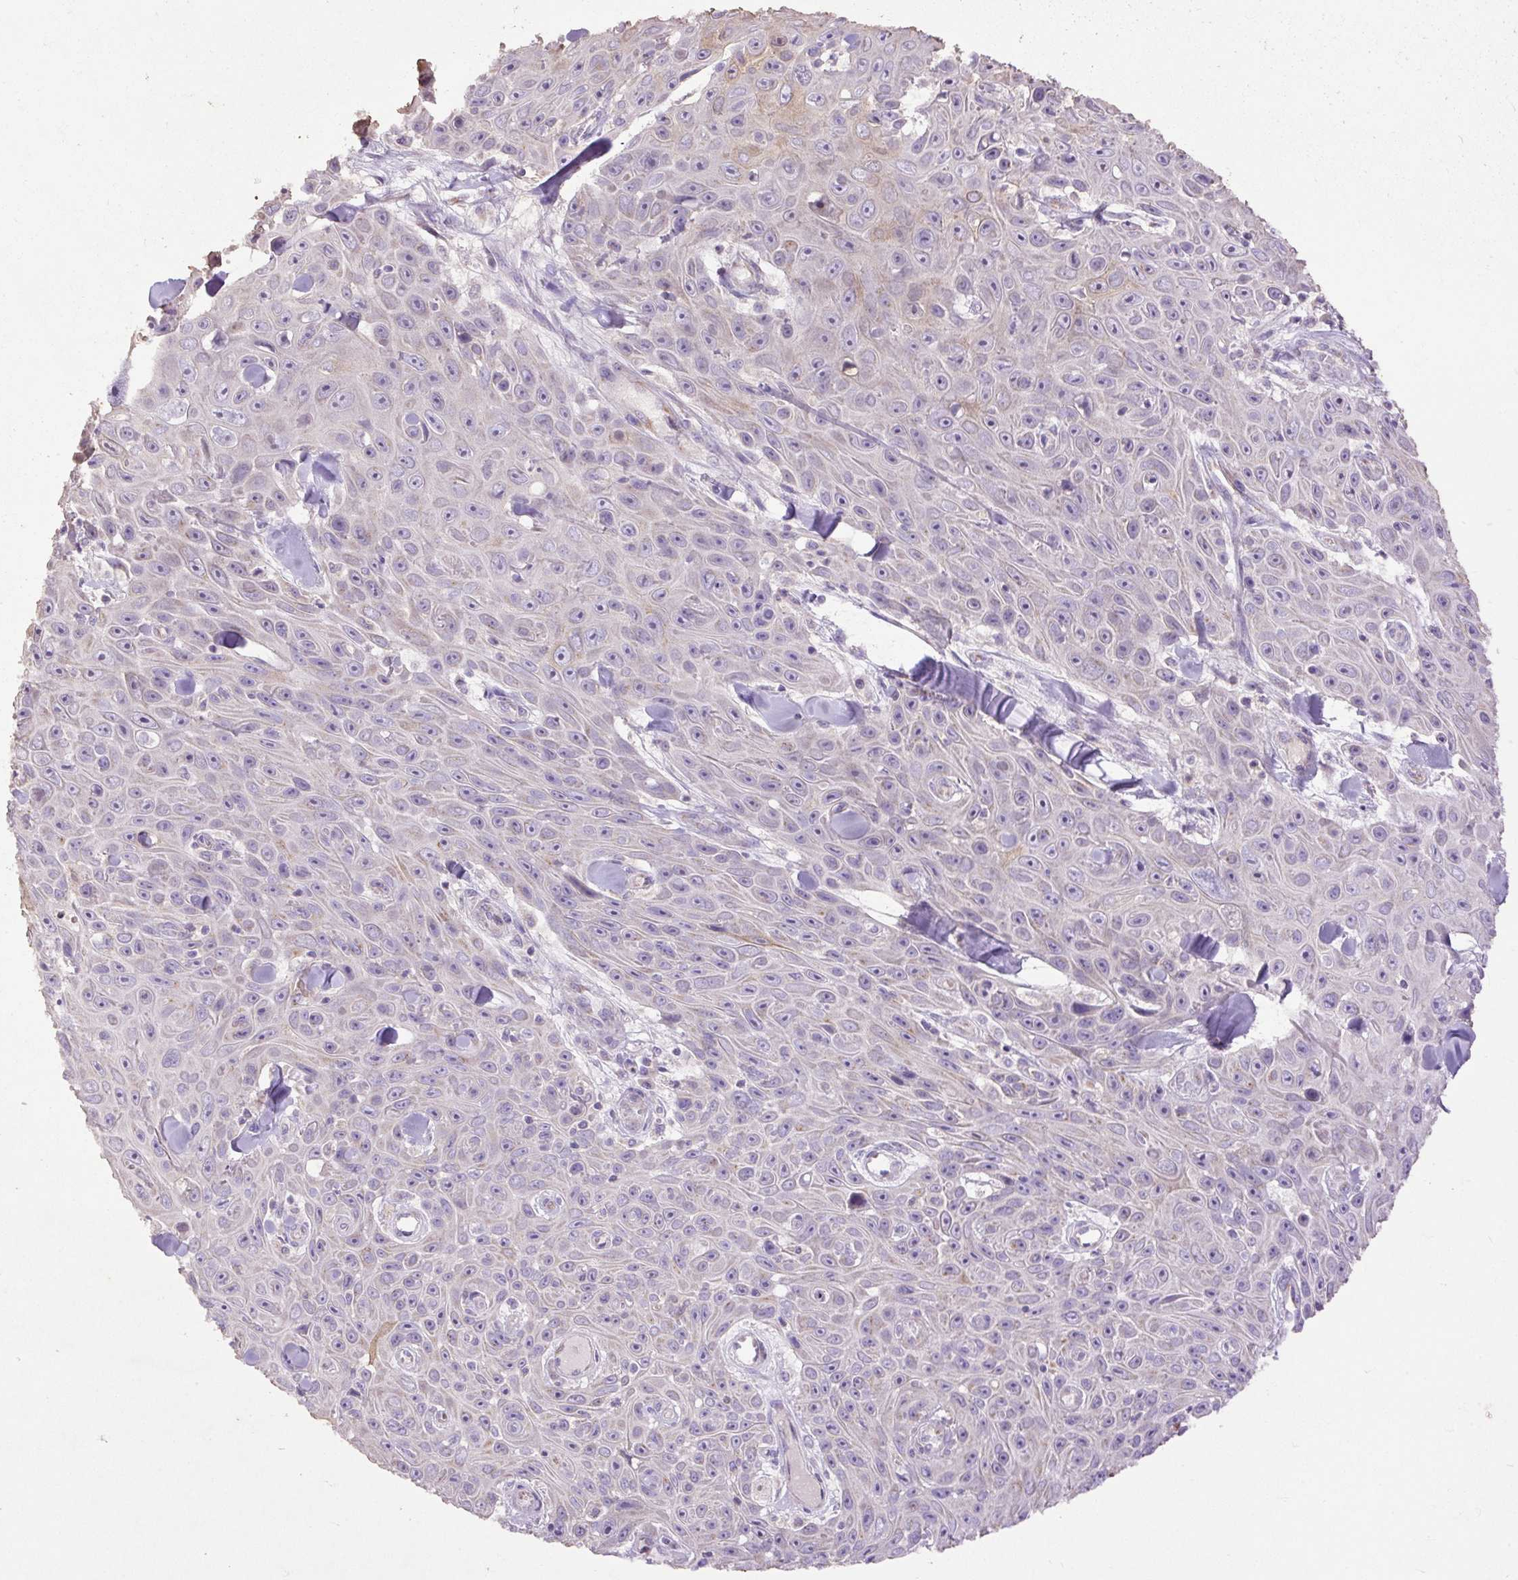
{"staining": {"intensity": "weak", "quantity": "<25%", "location": "cytoplasmic/membranous"}, "tissue": "skin cancer", "cell_type": "Tumor cells", "image_type": "cancer", "snomed": [{"axis": "morphology", "description": "Squamous cell carcinoma, NOS"}, {"axis": "topography", "description": "Skin"}], "caption": "DAB immunohistochemical staining of human squamous cell carcinoma (skin) demonstrates no significant expression in tumor cells.", "gene": "ABR", "patient": {"sex": "male", "age": 82}}